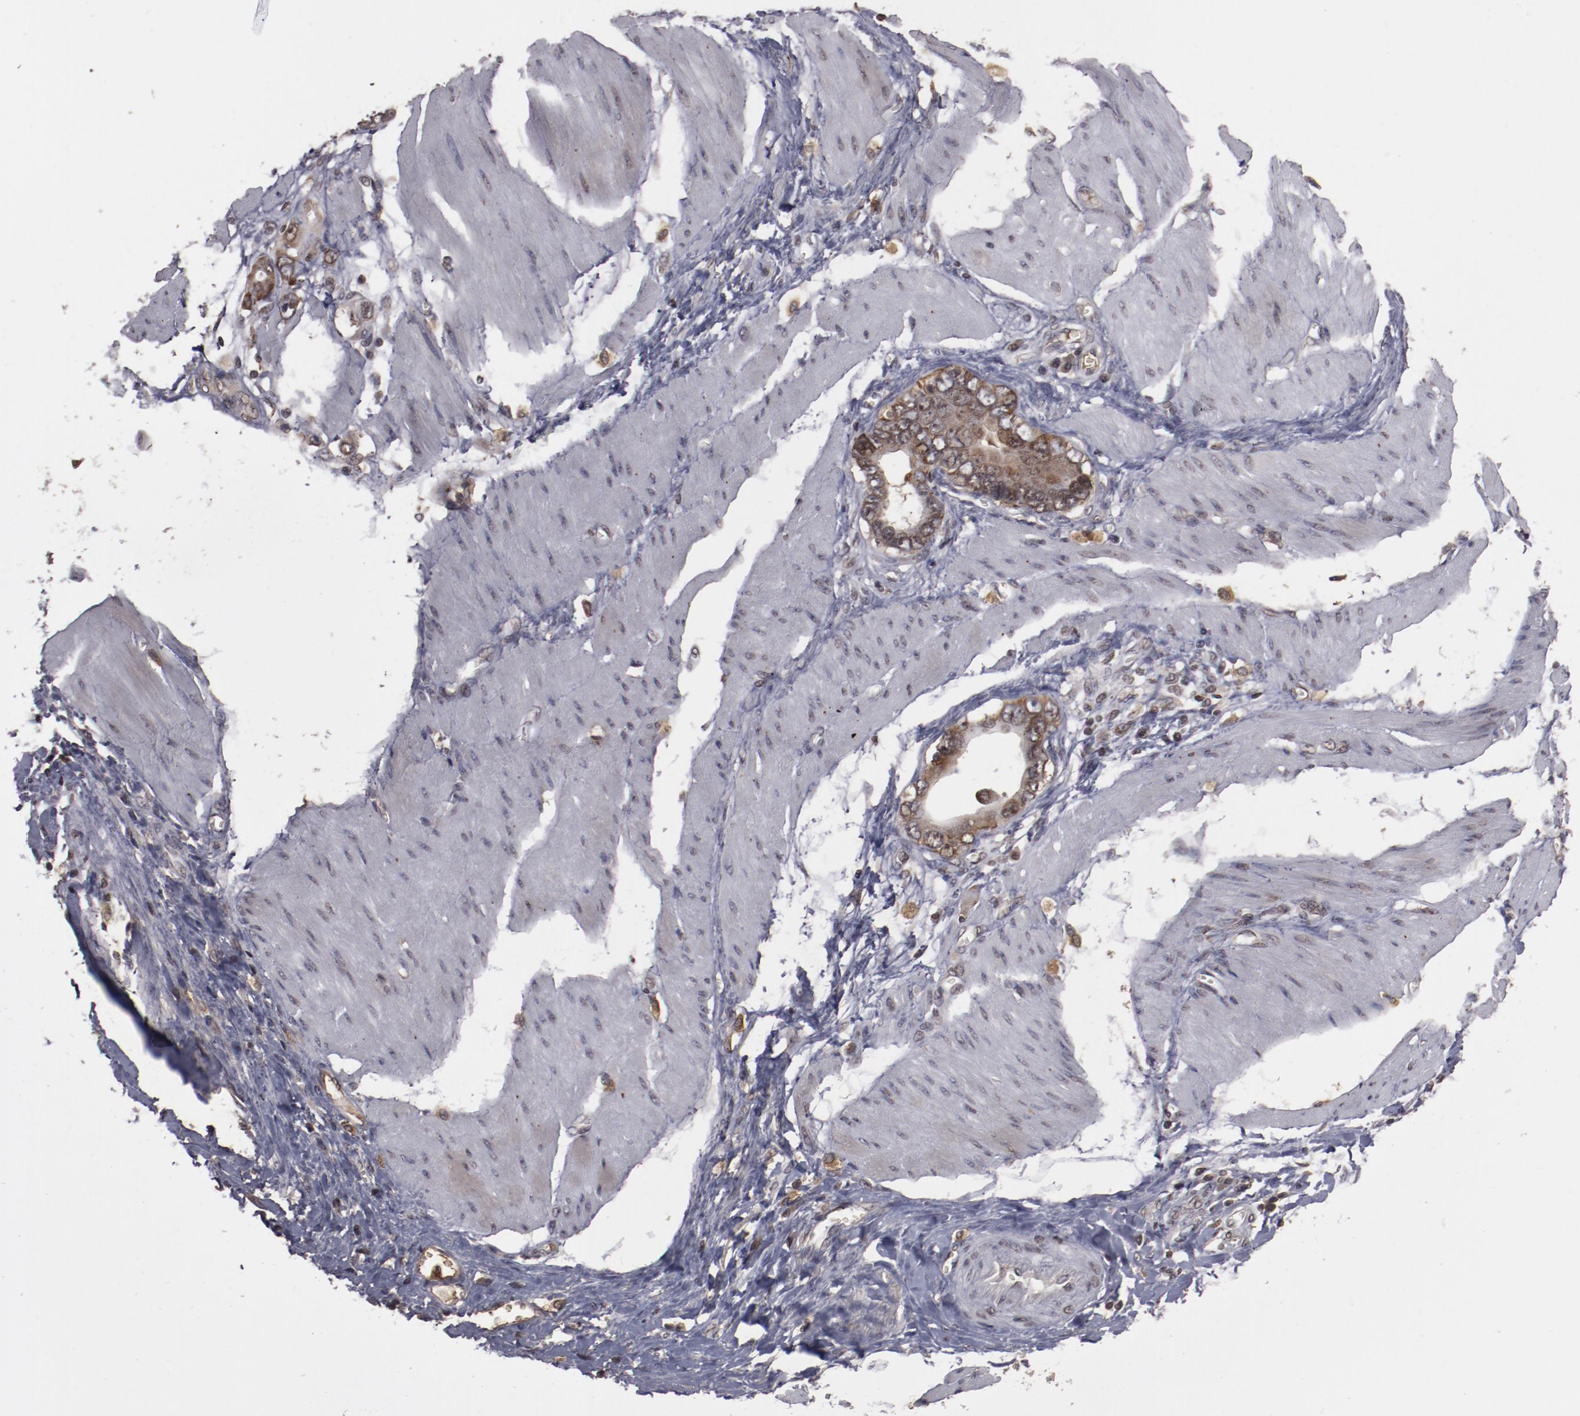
{"staining": {"intensity": "moderate", "quantity": ">75%", "location": "cytoplasmic/membranous"}, "tissue": "stomach cancer", "cell_type": "Tumor cells", "image_type": "cancer", "snomed": [{"axis": "morphology", "description": "Adenocarcinoma, NOS"}, {"axis": "topography", "description": "Stomach"}], "caption": "The image exhibits staining of stomach cancer (adenocarcinoma), revealing moderate cytoplasmic/membranous protein expression (brown color) within tumor cells. (DAB (3,3'-diaminobenzidine) = brown stain, brightfield microscopy at high magnification).", "gene": "CP", "patient": {"sex": "male", "age": 78}}